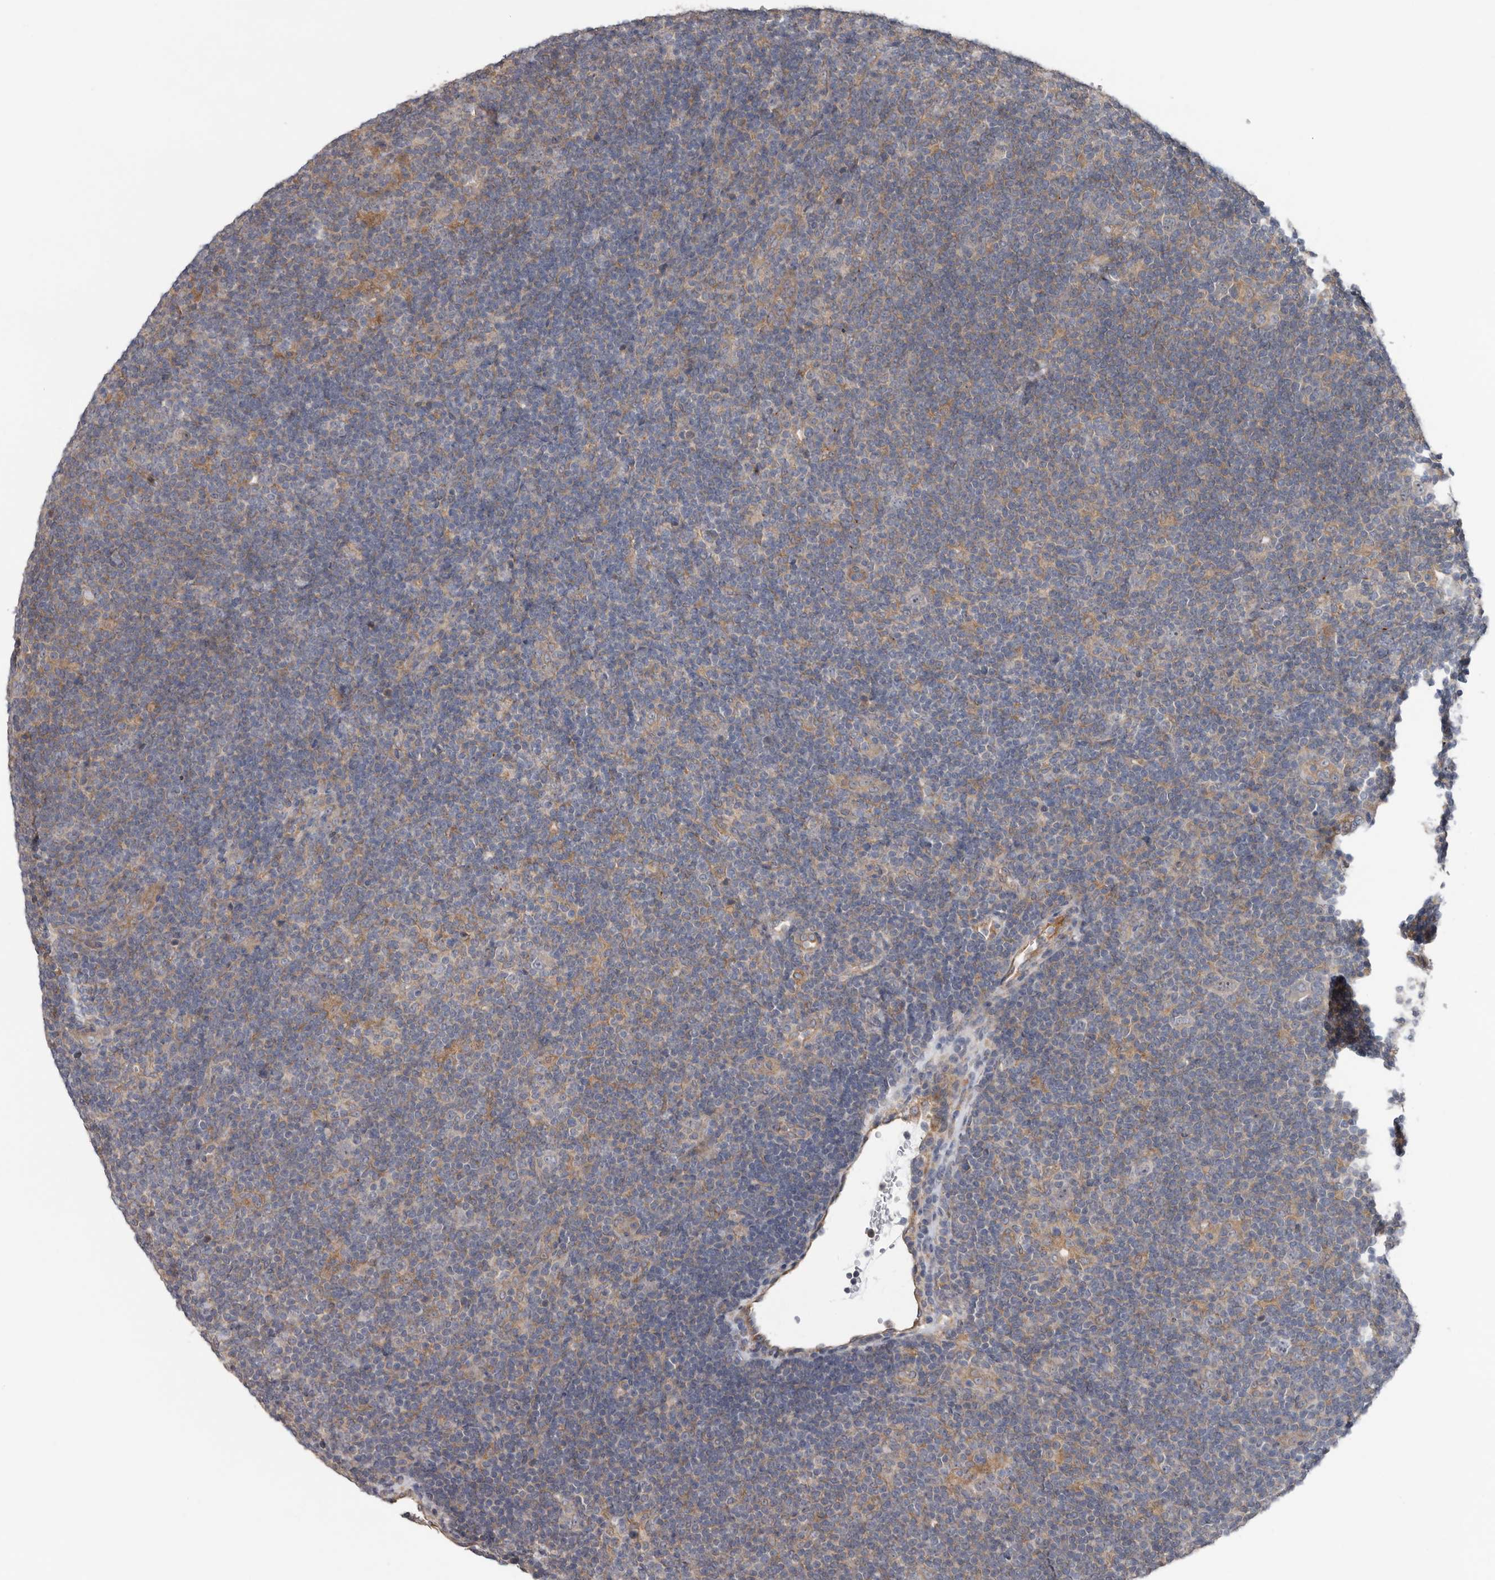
{"staining": {"intensity": "negative", "quantity": "none", "location": "none"}, "tissue": "lymphoma", "cell_type": "Tumor cells", "image_type": "cancer", "snomed": [{"axis": "morphology", "description": "Hodgkin's disease, NOS"}, {"axis": "topography", "description": "Lymph node"}], "caption": "Immunohistochemical staining of human lymphoma reveals no significant expression in tumor cells.", "gene": "HINT3", "patient": {"sex": "female", "age": 57}}